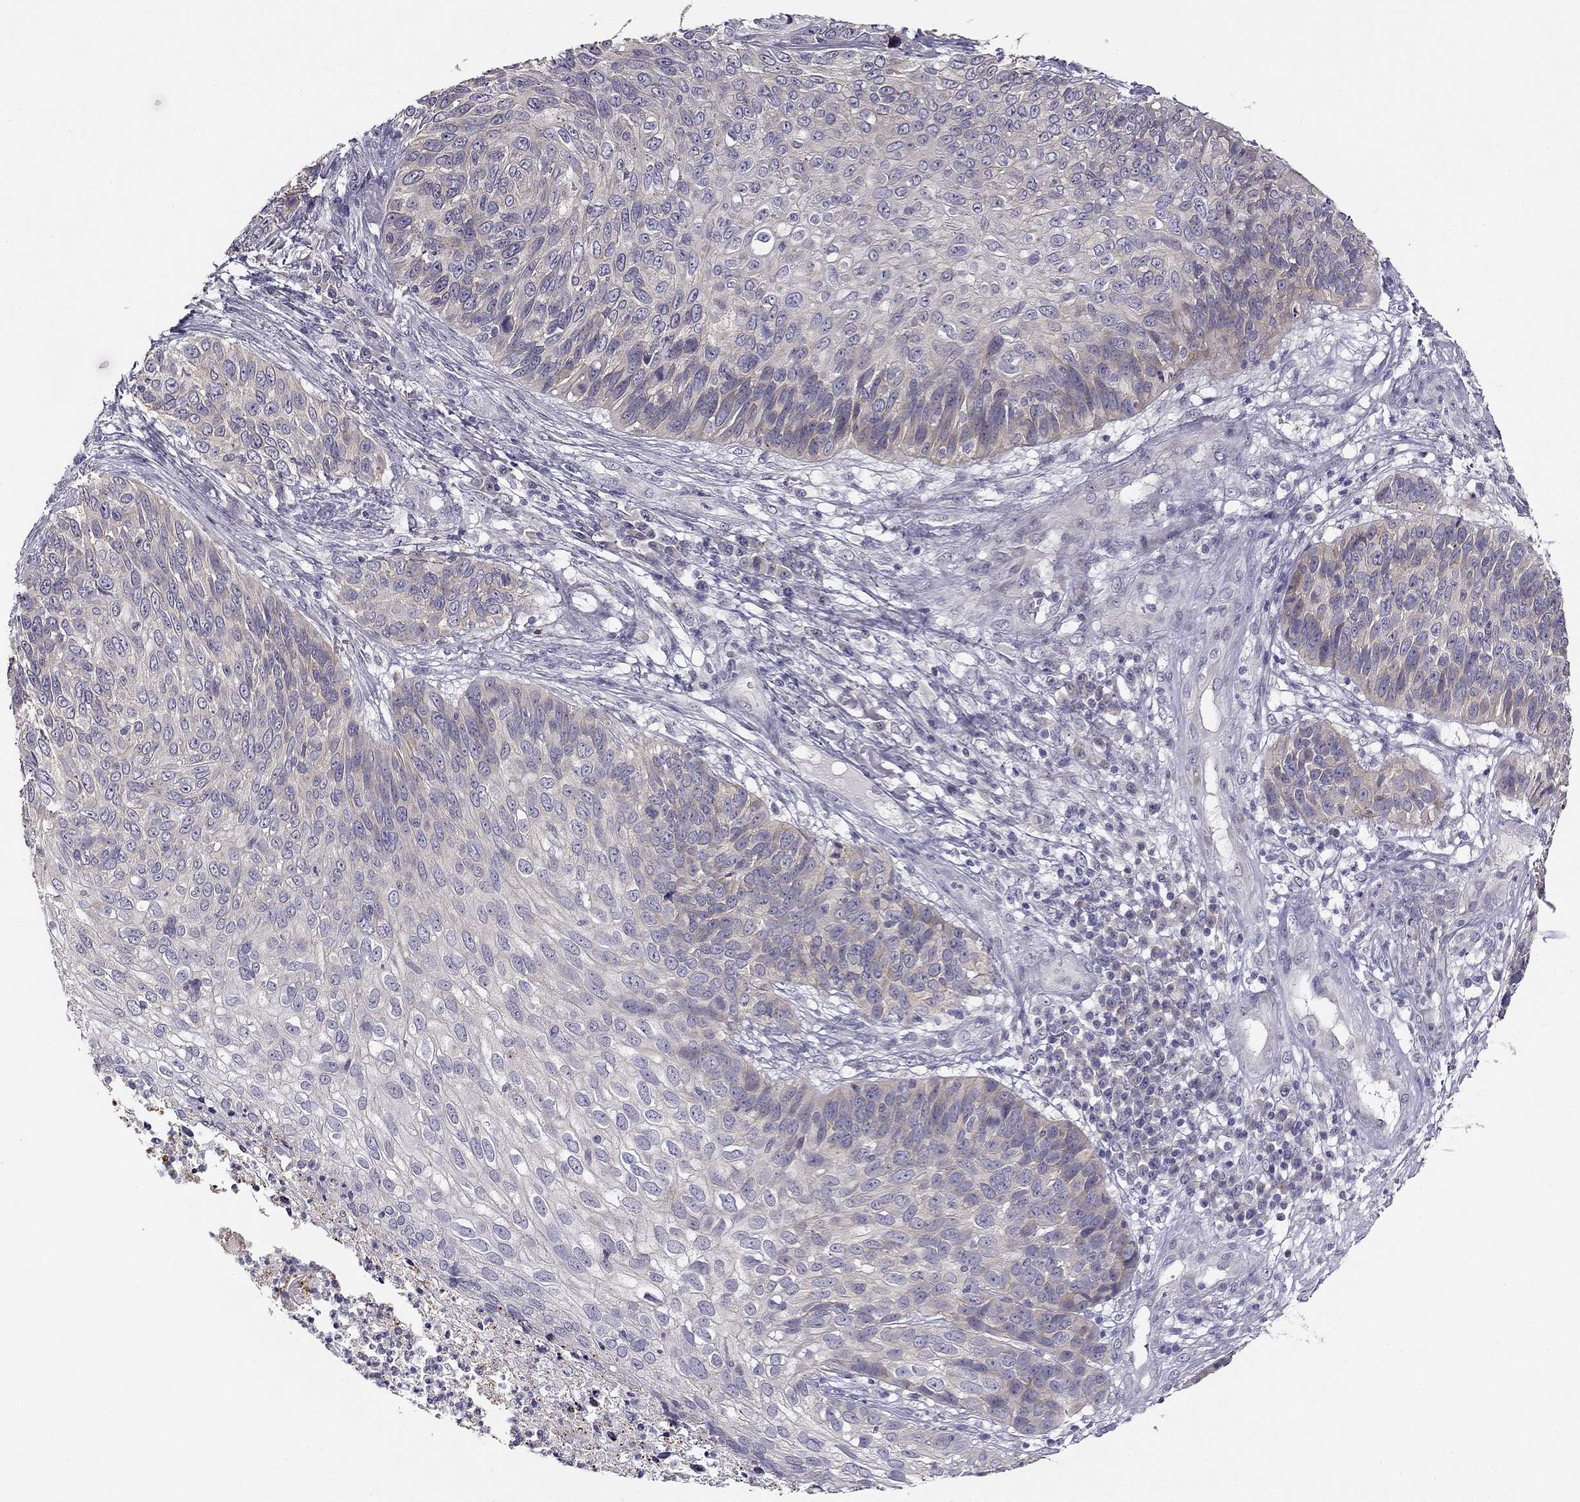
{"staining": {"intensity": "negative", "quantity": "none", "location": "none"}, "tissue": "skin cancer", "cell_type": "Tumor cells", "image_type": "cancer", "snomed": [{"axis": "morphology", "description": "Squamous cell carcinoma, NOS"}, {"axis": "topography", "description": "Skin"}], "caption": "IHC of squamous cell carcinoma (skin) displays no expression in tumor cells.", "gene": "CNR1", "patient": {"sex": "male", "age": 92}}